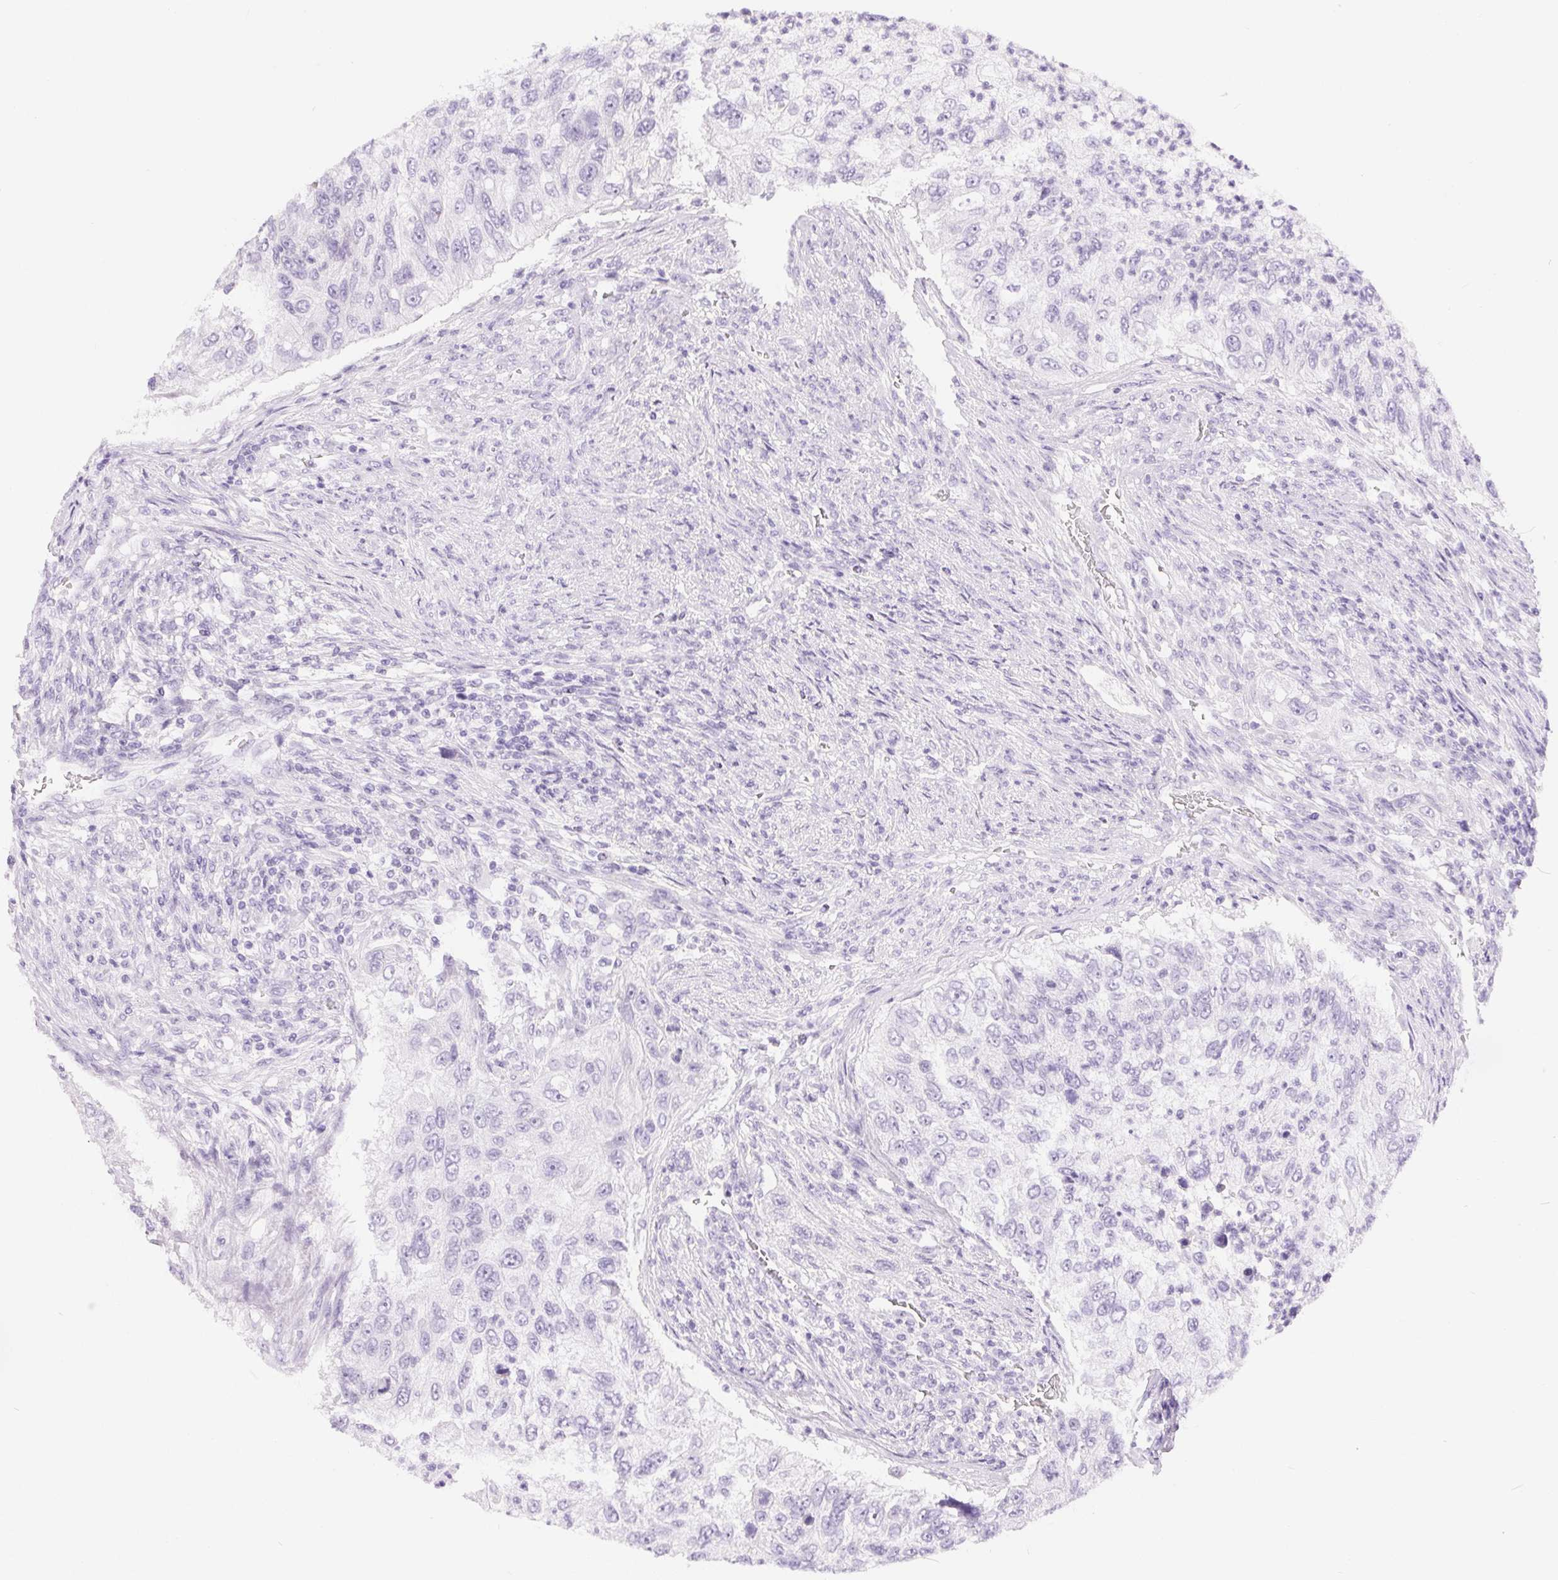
{"staining": {"intensity": "negative", "quantity": "none", "location": "none"}, "tissue": "urothelial cancer", "cell_type": "Tumor cells", "image_type": "cancer", "snomed": [{"axis": "morphology", "description": "Urothelial carcinoma, High grade"}, {"axis": "topography", "description": "Urinary bladder"}], "caption": "IHC micrograph of neoplastic tissue: high-grade urothelial carcinoma stained with DAB (3,3'-diaminobenzidine) exhibits no significant protein staining in tumor cells. (DAB (3,3'-diaminobenzidine) immunohistochemistry visualized using brightfield microscopy, high magnification).", "gene": "XDH", "patient": {"sex": "female", "age": 60}}